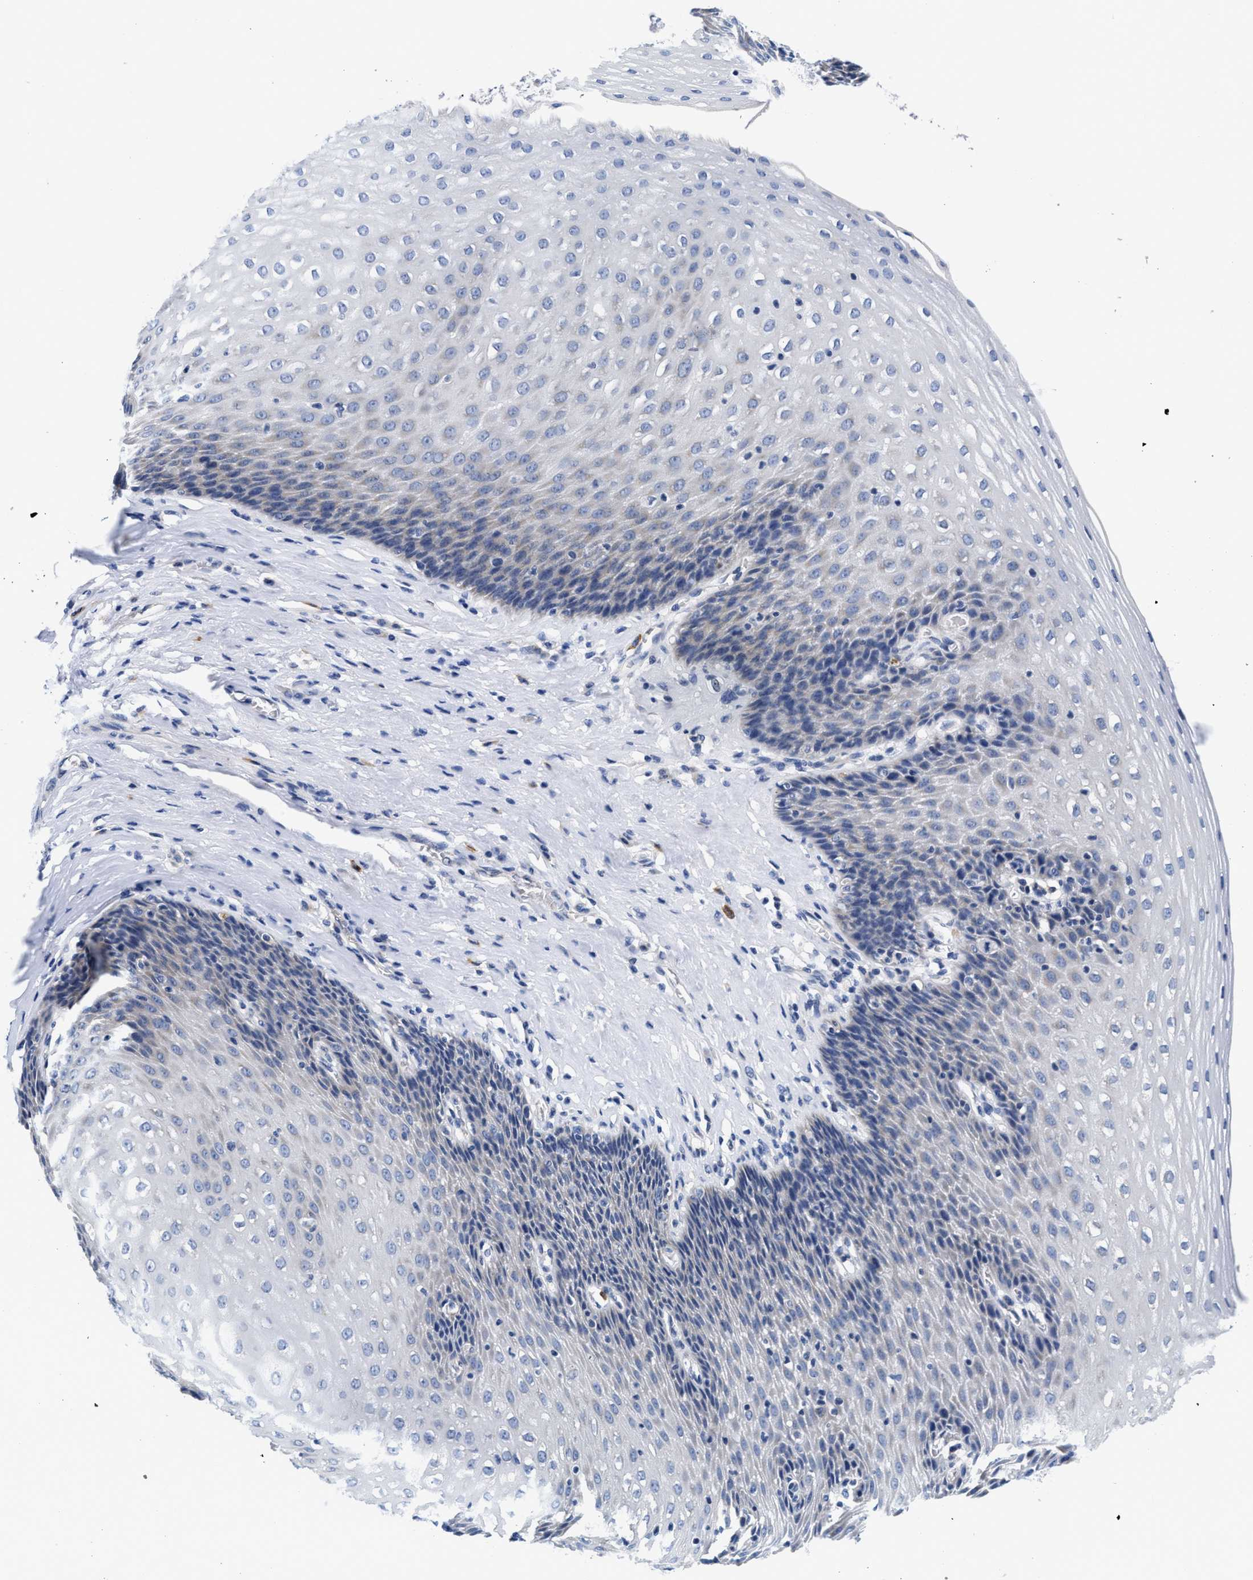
{"staining": {"intensity": "negative", "quantity": "none", "location": "none"}, "tissue": "esophagus", "cell_type": "Squamous epithelial cells", "image_type": "normal", "snomed": [{"axis": "morphology", "description": "Normal tissue, NOS"}, {"axis": "topography", "description": "Esophagus"}], "caption": "High power microscopy image of an immunohistochemistry (IHC) micrograph of normal esophagus, revealing no significant expression in squamous epithelial cells. The staining is performed using DAB (3,3'-diaminobenzidine) brown chromogen with nuclei counter-stained in using hematoxylin.", "gene": "RINT1", "patient": {"sex": "female", "age": 61}}